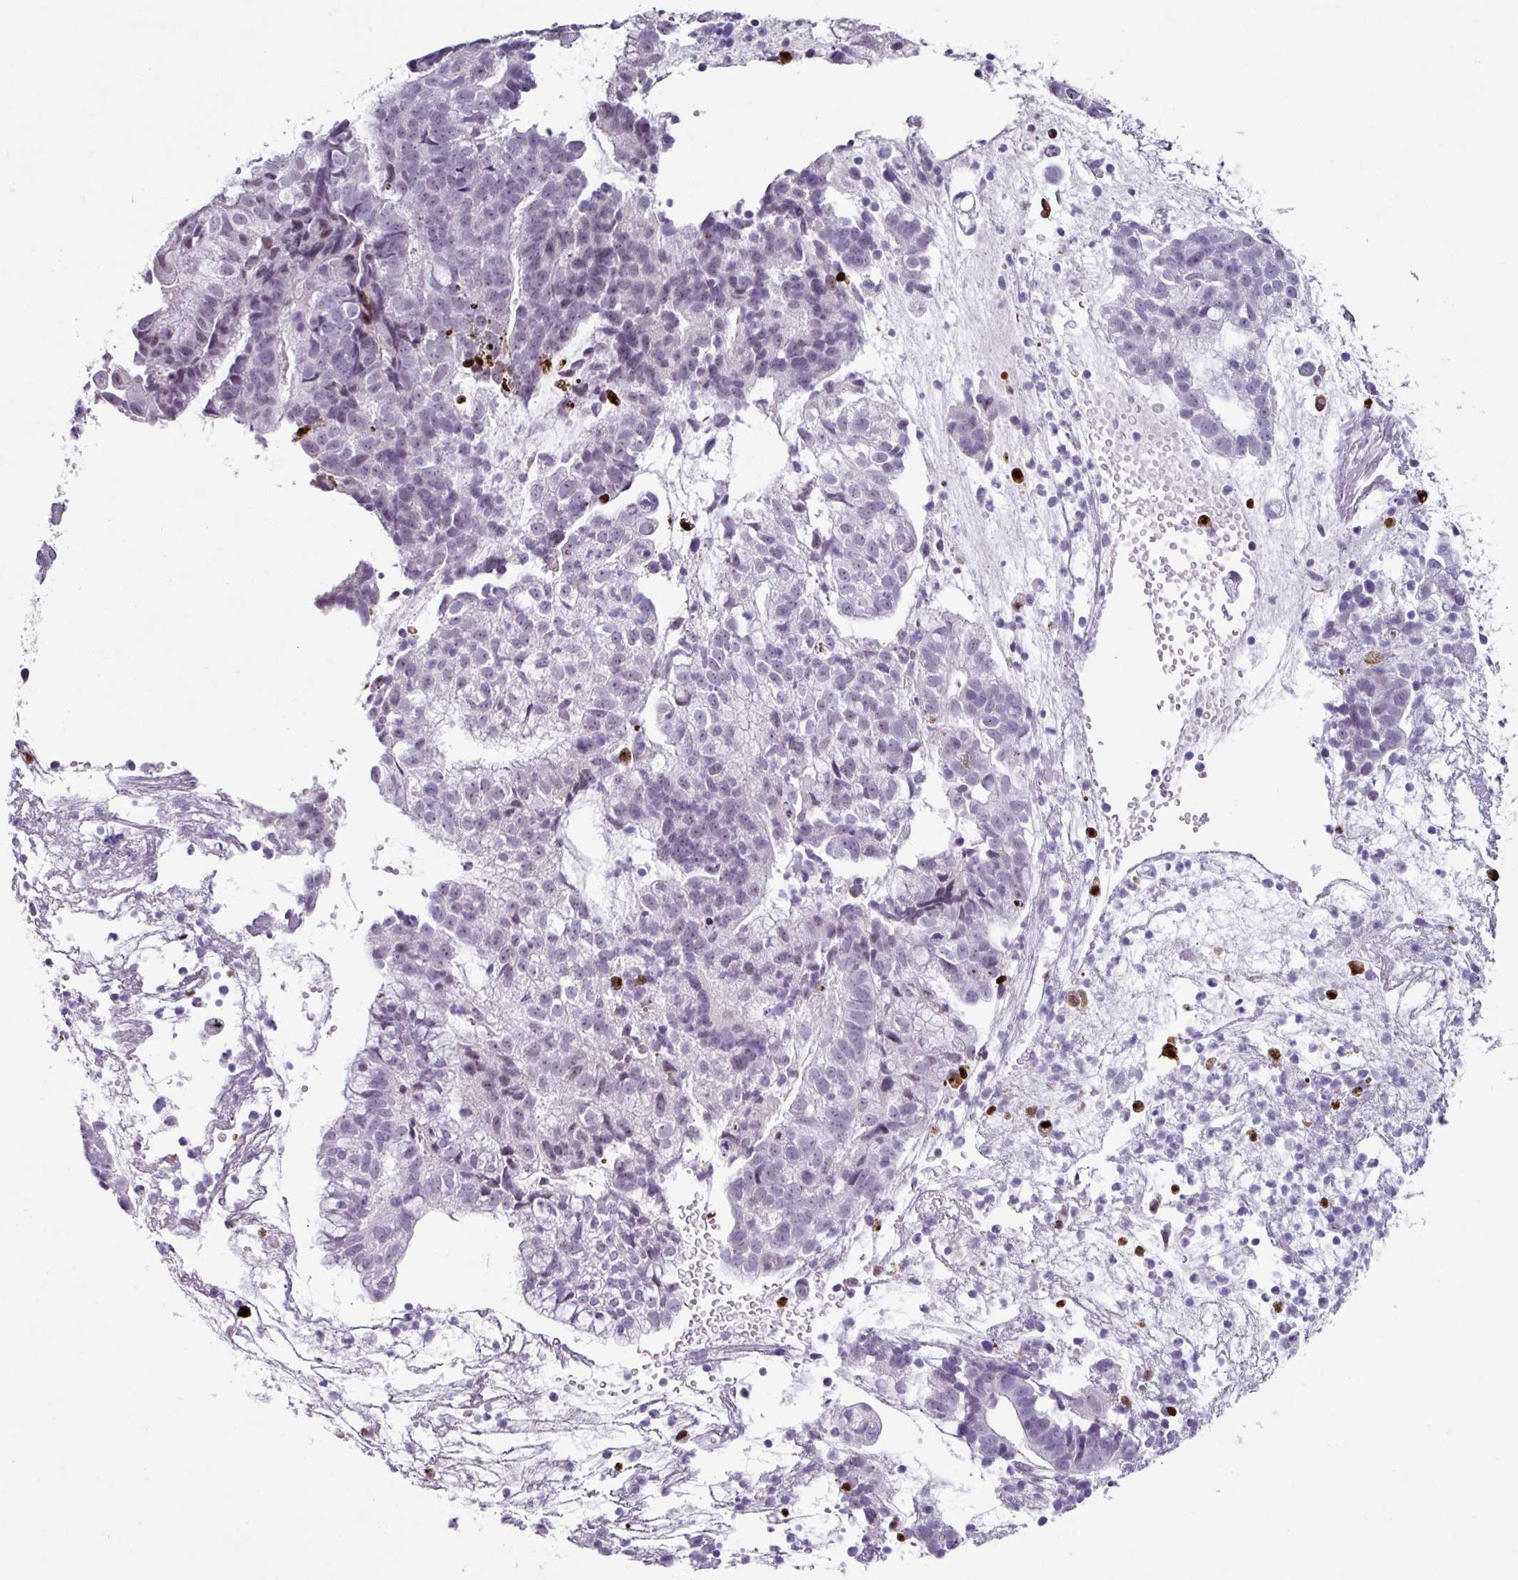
{"staining": {"intensity": "weak", "quantity": "<25%", "location": "nuclear"}, "tissue": "endometrial cancer", "cell_type": "Tumor cells", "image_type": "cancer", "snomed": [{"axis": "morphology", "description": "Adenocarcinoma, NOS"}, {"axis": "topography", "description": "Endometrium"}], "caption": "This is a histopathology image of IHC staining of endometrial cancer, which shows no staining in tumor cells.", "gene": "TRA2A", "patient": {"sex": "female", "age": 76}}